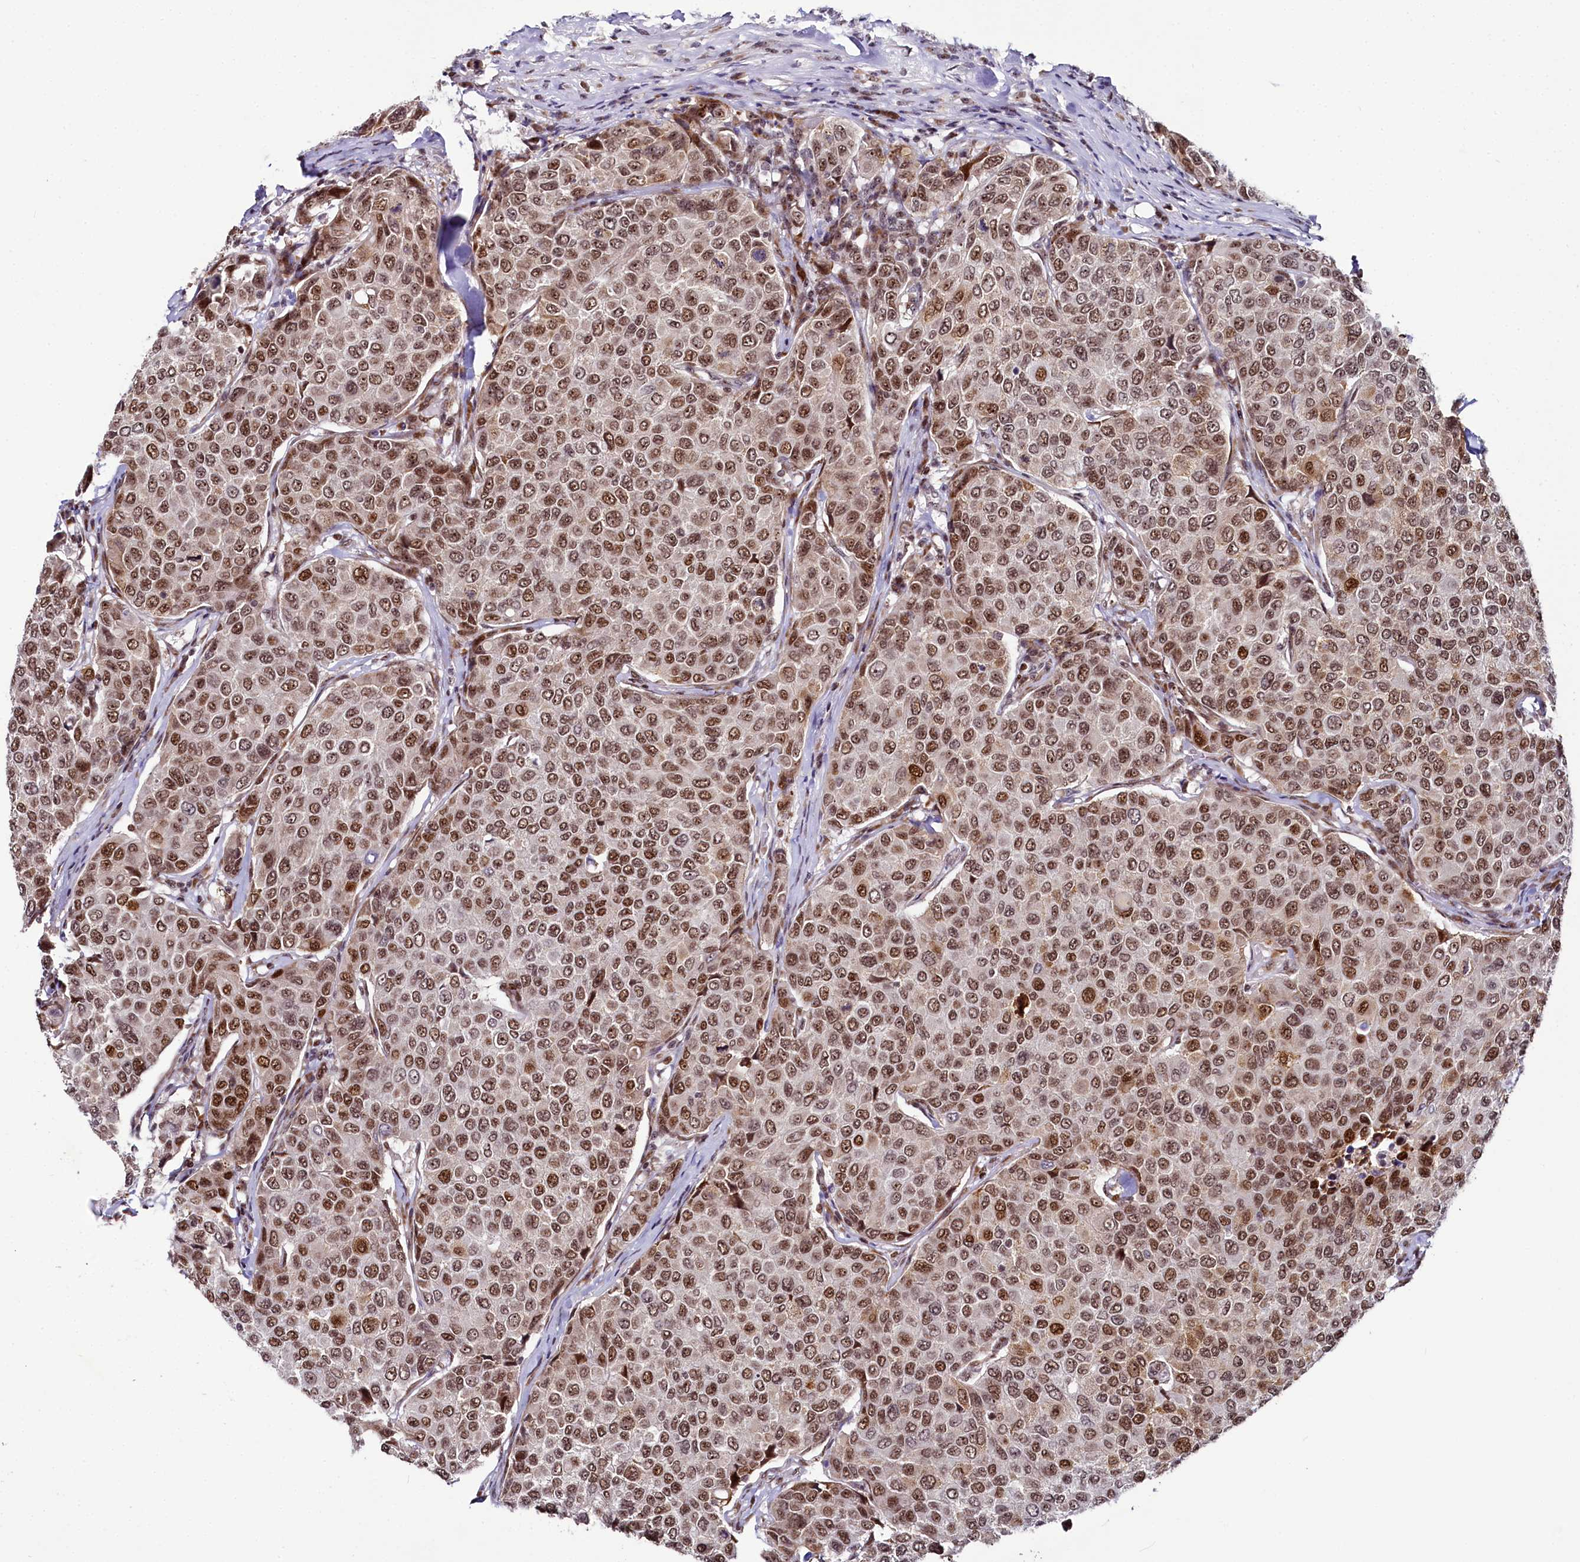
{"staining": {"intensity": "moderate", "quantity": ">75%", "location": "nuclear"}, "tissue": "breast cancer", "cell_type": "Tumor cells", "image_type": "cancer", "snomed": [{"axis": "morphology", "description": "Duct carcinoma"}, {"axis": "topography", "description": "Breast"}], "caption": "Intraductal carcinoma (breast) stained with DAB (3,3'-diaminobenzidine) immunohistochemistry shows medium levels of moderate nuclear positivity in approximately >75% of tumor cells. The protein of interest is shown in brown color, while the nuclei are stained blue.", "gene": "TCOF1", "patient": {"sex": "female", "age": 55}}